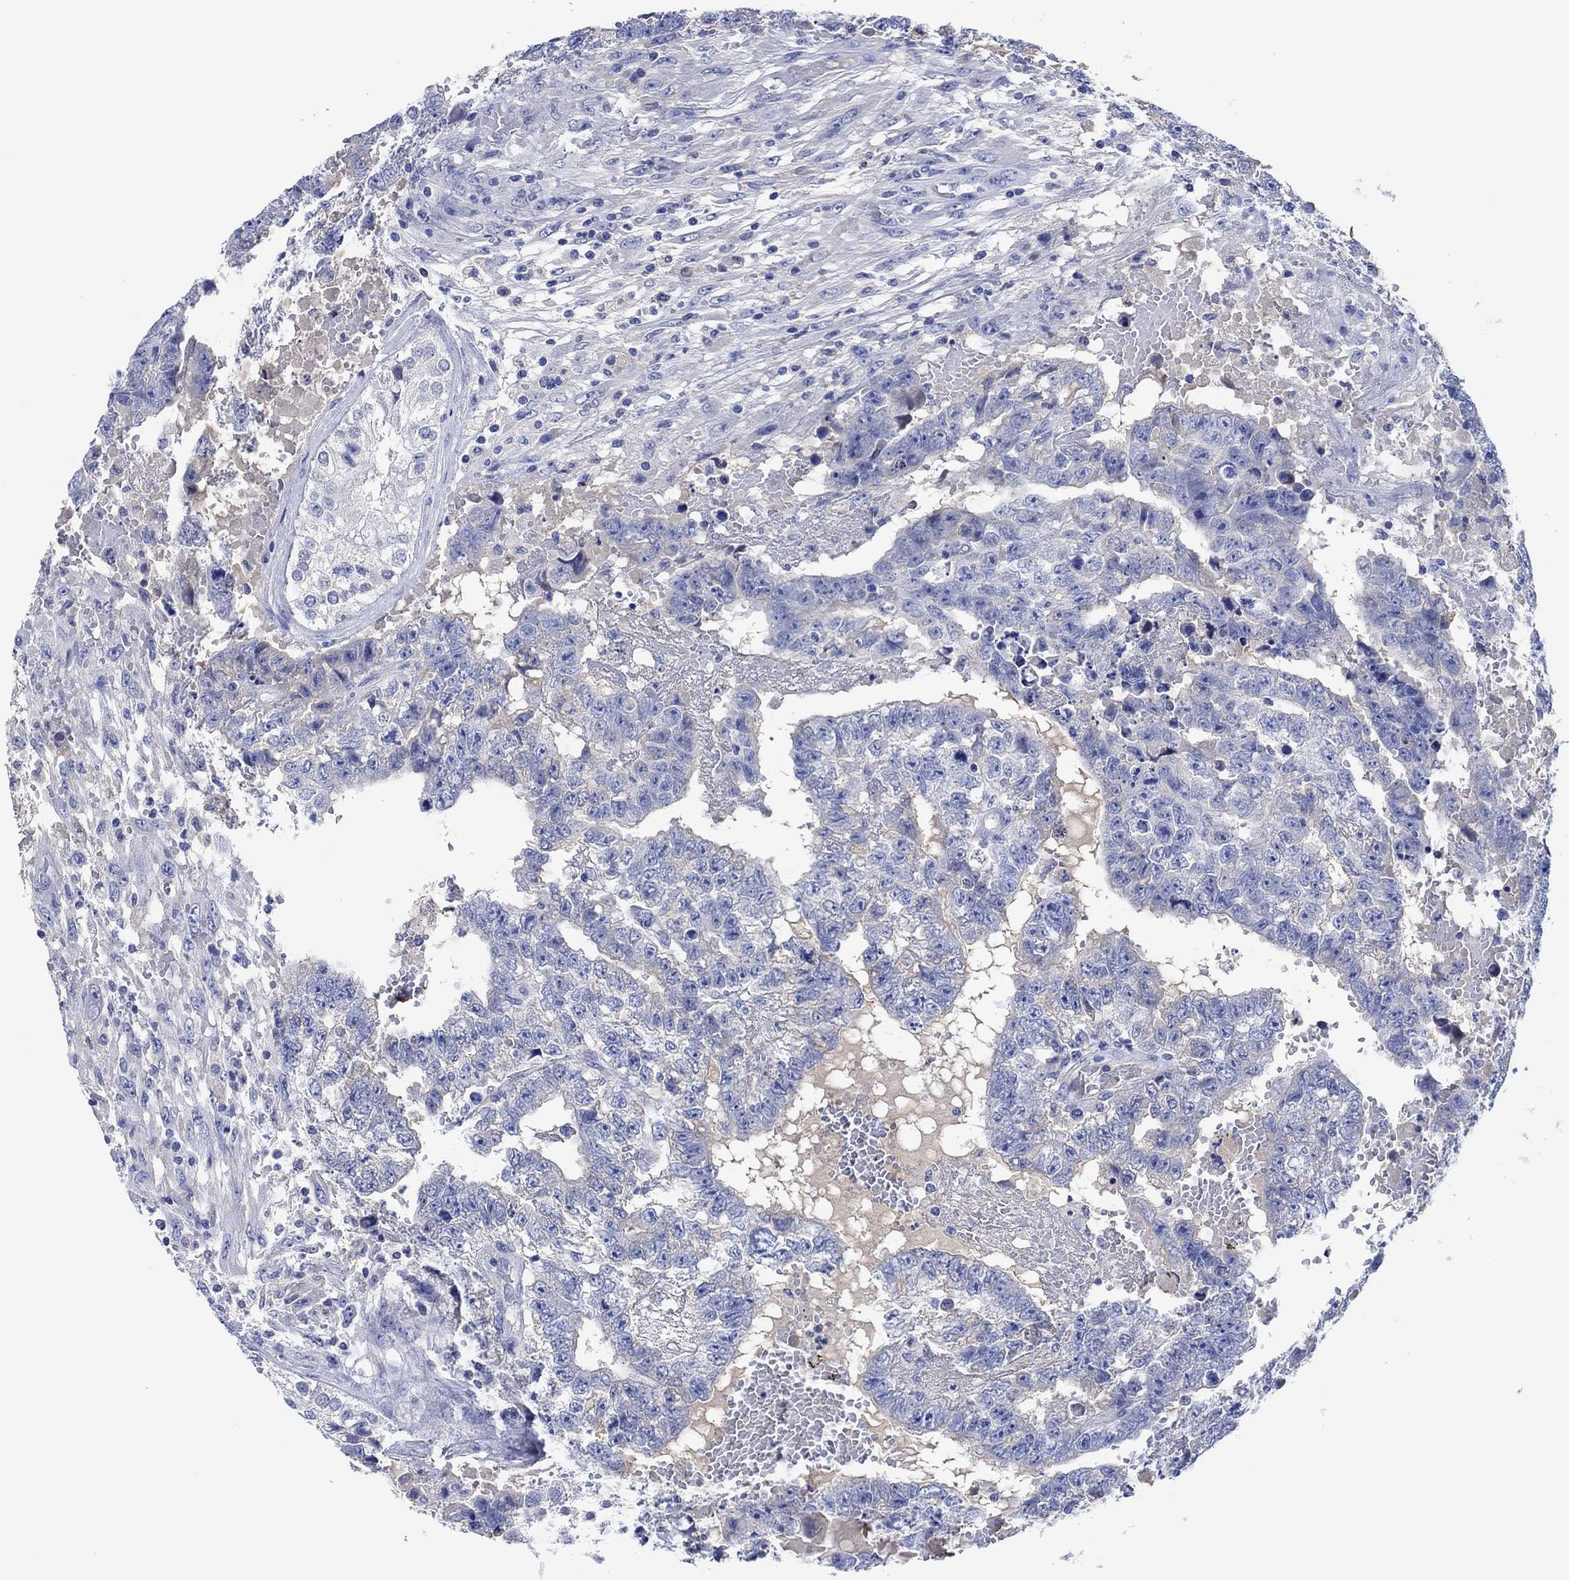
{"staining": {"intensity": "negative", "quantity": "none", "location": "none"}, "tissue": "testis cancer", "cell_type": "Tumor cells", "image_type": "cancer", "snomed": [{"axis": "morphology", "description": "Carcinoma, Embryonal, NOS"}, {"axis": "topography", "description": "Testis"}], "caption": "DAB (3,3'-diaminobenzidine) immunohistochemical staining of embryonal carcinoma (testis) exhibits no significant expression in tumor cells.", "gene": "CPNE6", "patient": {"sex": "male", "age": 25}}